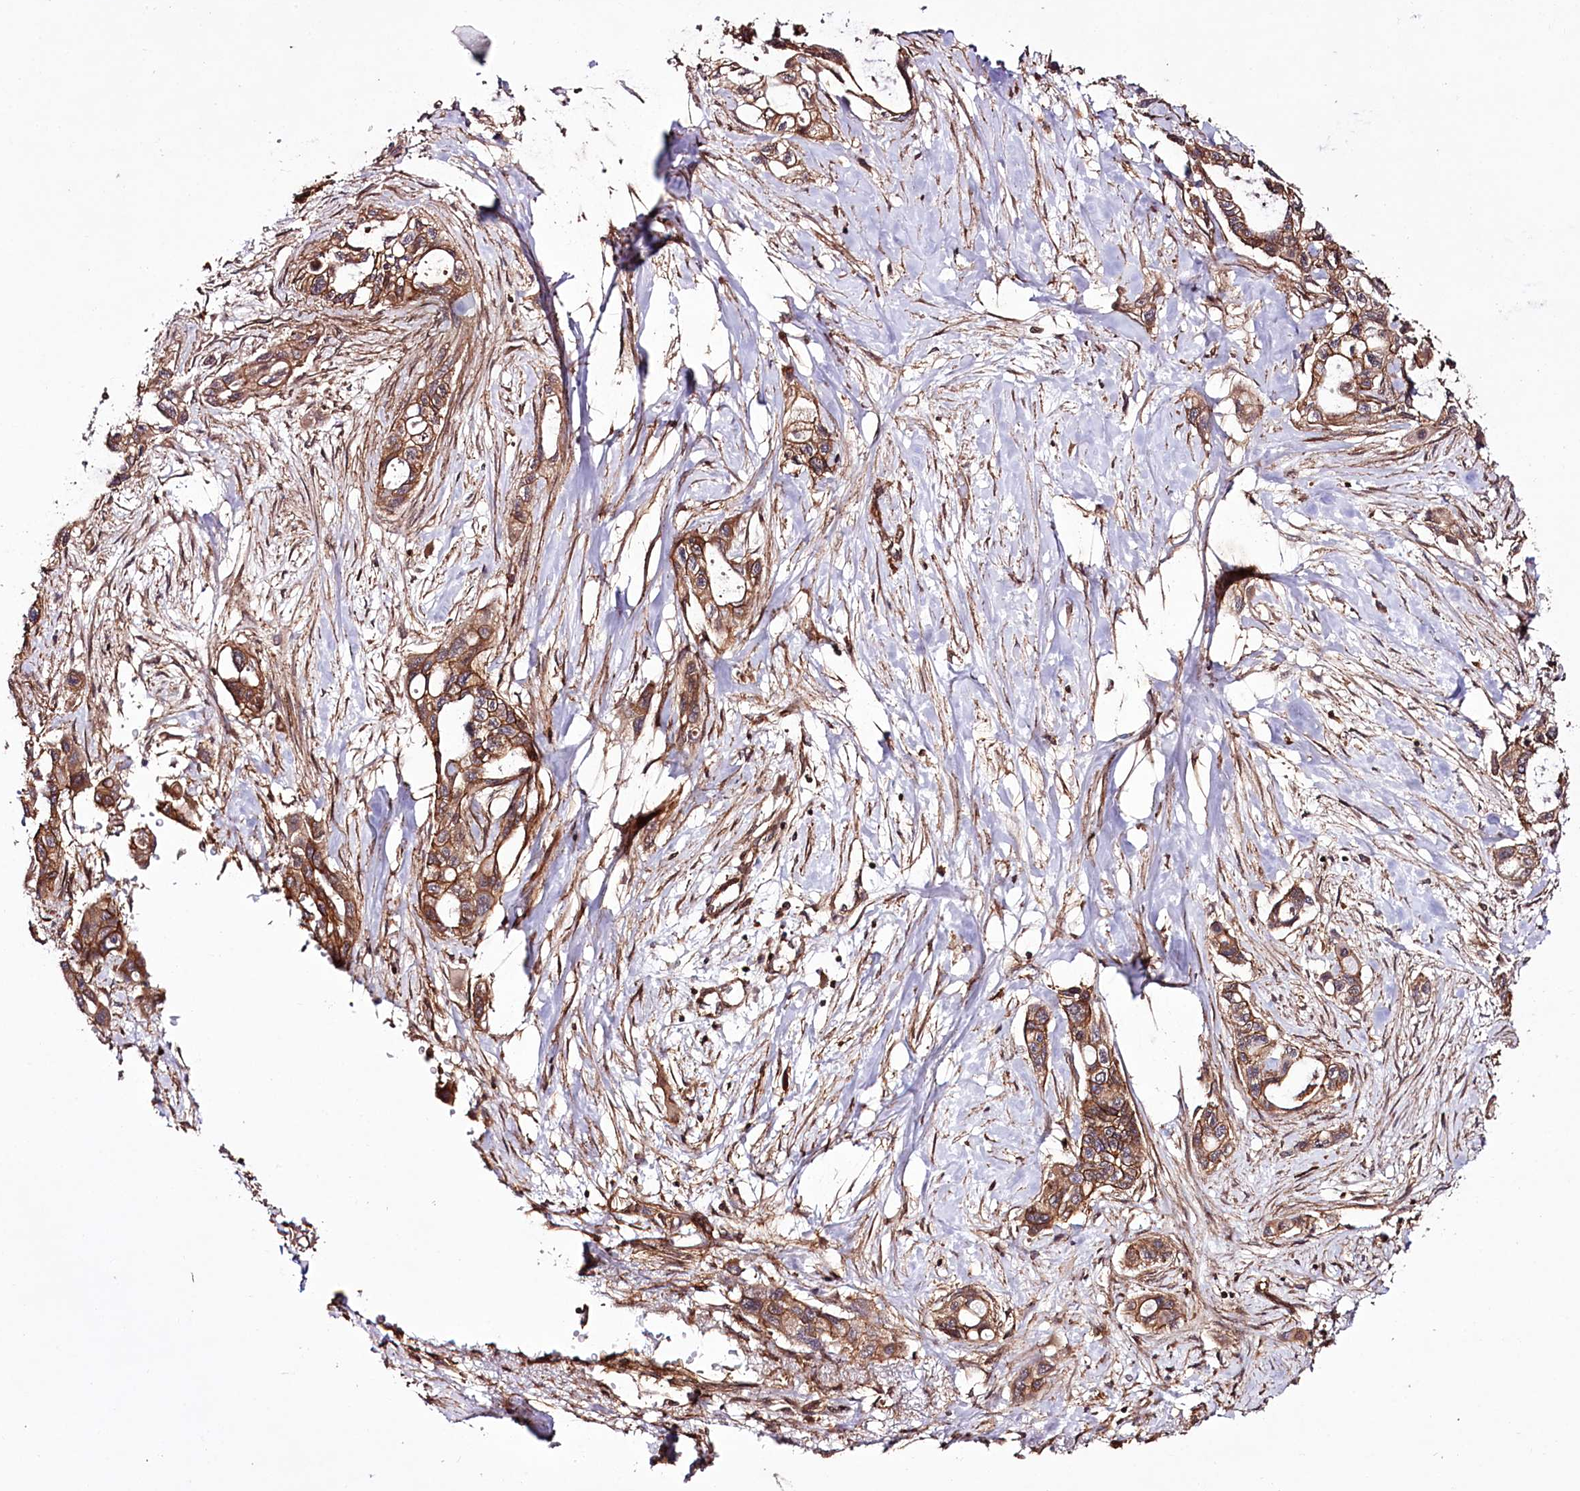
{"staining": {"intensity": "strong", "quantity": ">75%", "location": "cytoplasmic/membranous"}, "tissue": "pancreatic cancer", "cell_type": "Tumor cells", "image_type": "cancer", "snomed": [{"axis": "morphology", "description": "Adenocarcinoma, NOS"}, {"axis": "topography", "description": "Pancreas"}], "caption": "This histopathology image displays immunohistochemistry staining of human pancreatic adenocarcinoma, with high strong cytoplasmic/membranous staining in about >75% of tumor cells.", "gene": "DHX29", "patient": {"sex": "male", "age": 75}}